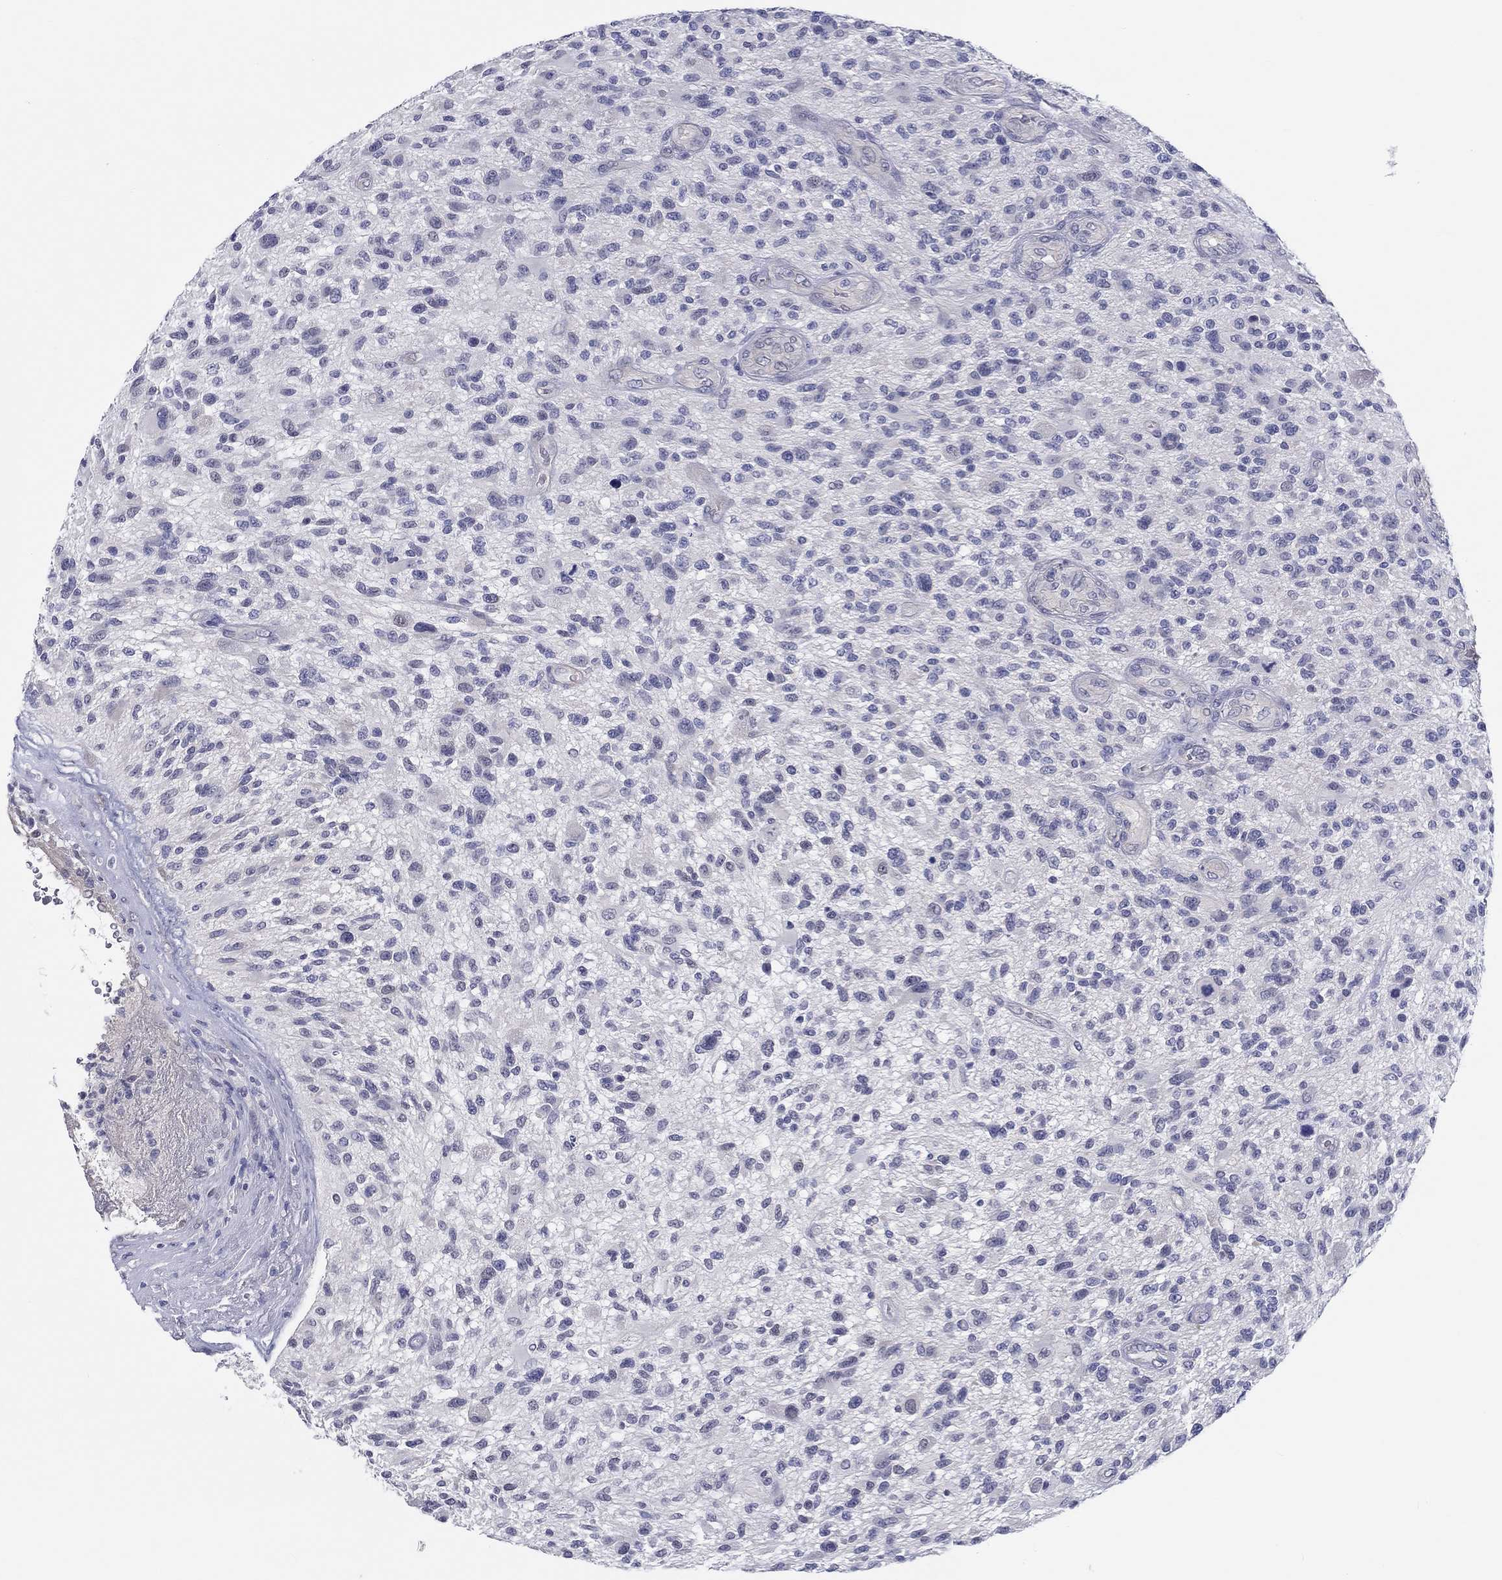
{"staining": {"intensity": "negative", "quantity": "none", "location": "none"}, "tissue": "glioma", "cell_type": "Tumor cells", "image_type": "cancer", "snomed": [{"axis": "morphology", "description": "Glioma, malignant, High grade"}, {"axis": "topography", "description": "Brain"}], "caption": "Protein analysis of glioma exhibits no significant staining in tumor cells.", "gene": "CRYGD", "patient": {"sex": "male", "age": 47}}